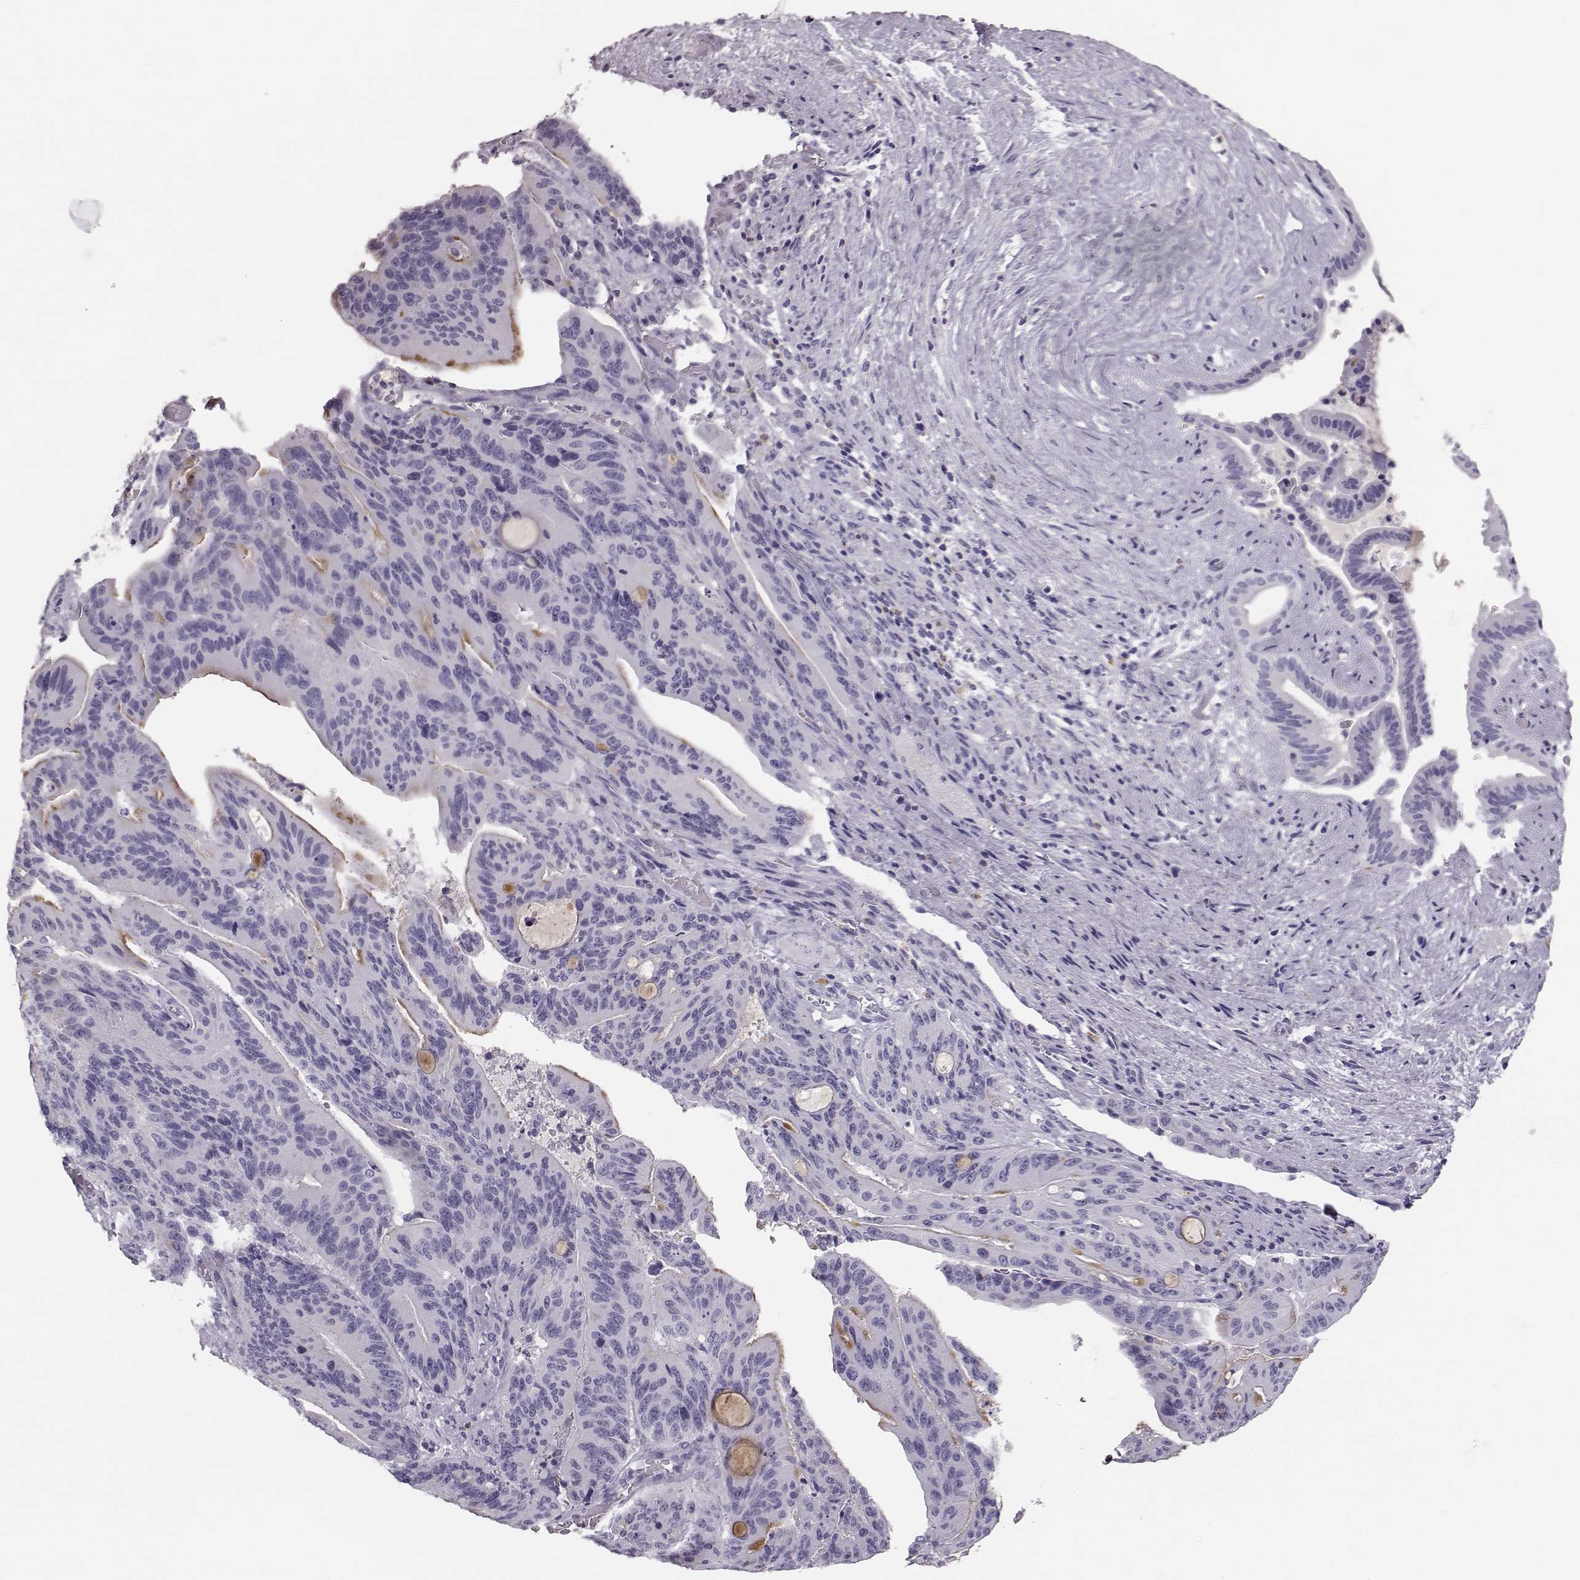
{"staining": {"intensity": "negative", "quantity": "none", "location": "none"}, "tissue": "liver cancer", "cell_type": "Tumor cells", "image_type": "cancer", "snomed": [{"axis": "morphology", "description": "Cholangiocarcinoma"}, {"axis": "topography", "description": "Liver"}], "caption": "High magnification brightfield microscopy of liver cancer (cholangiocarcinoma) stained with DAB (3,3'-diaminobenzidine) (brown) and counterstained with hematoxylin (blue): tumor cells show no significant positivity. (Stains: DAB immunohistochemistry (IHC) with hematoxylin counter stain, Microscopy: brightfield microscopy at high magnification).", "gene": "NPTXR", "patient": {"sex": "female", "age": 73}}